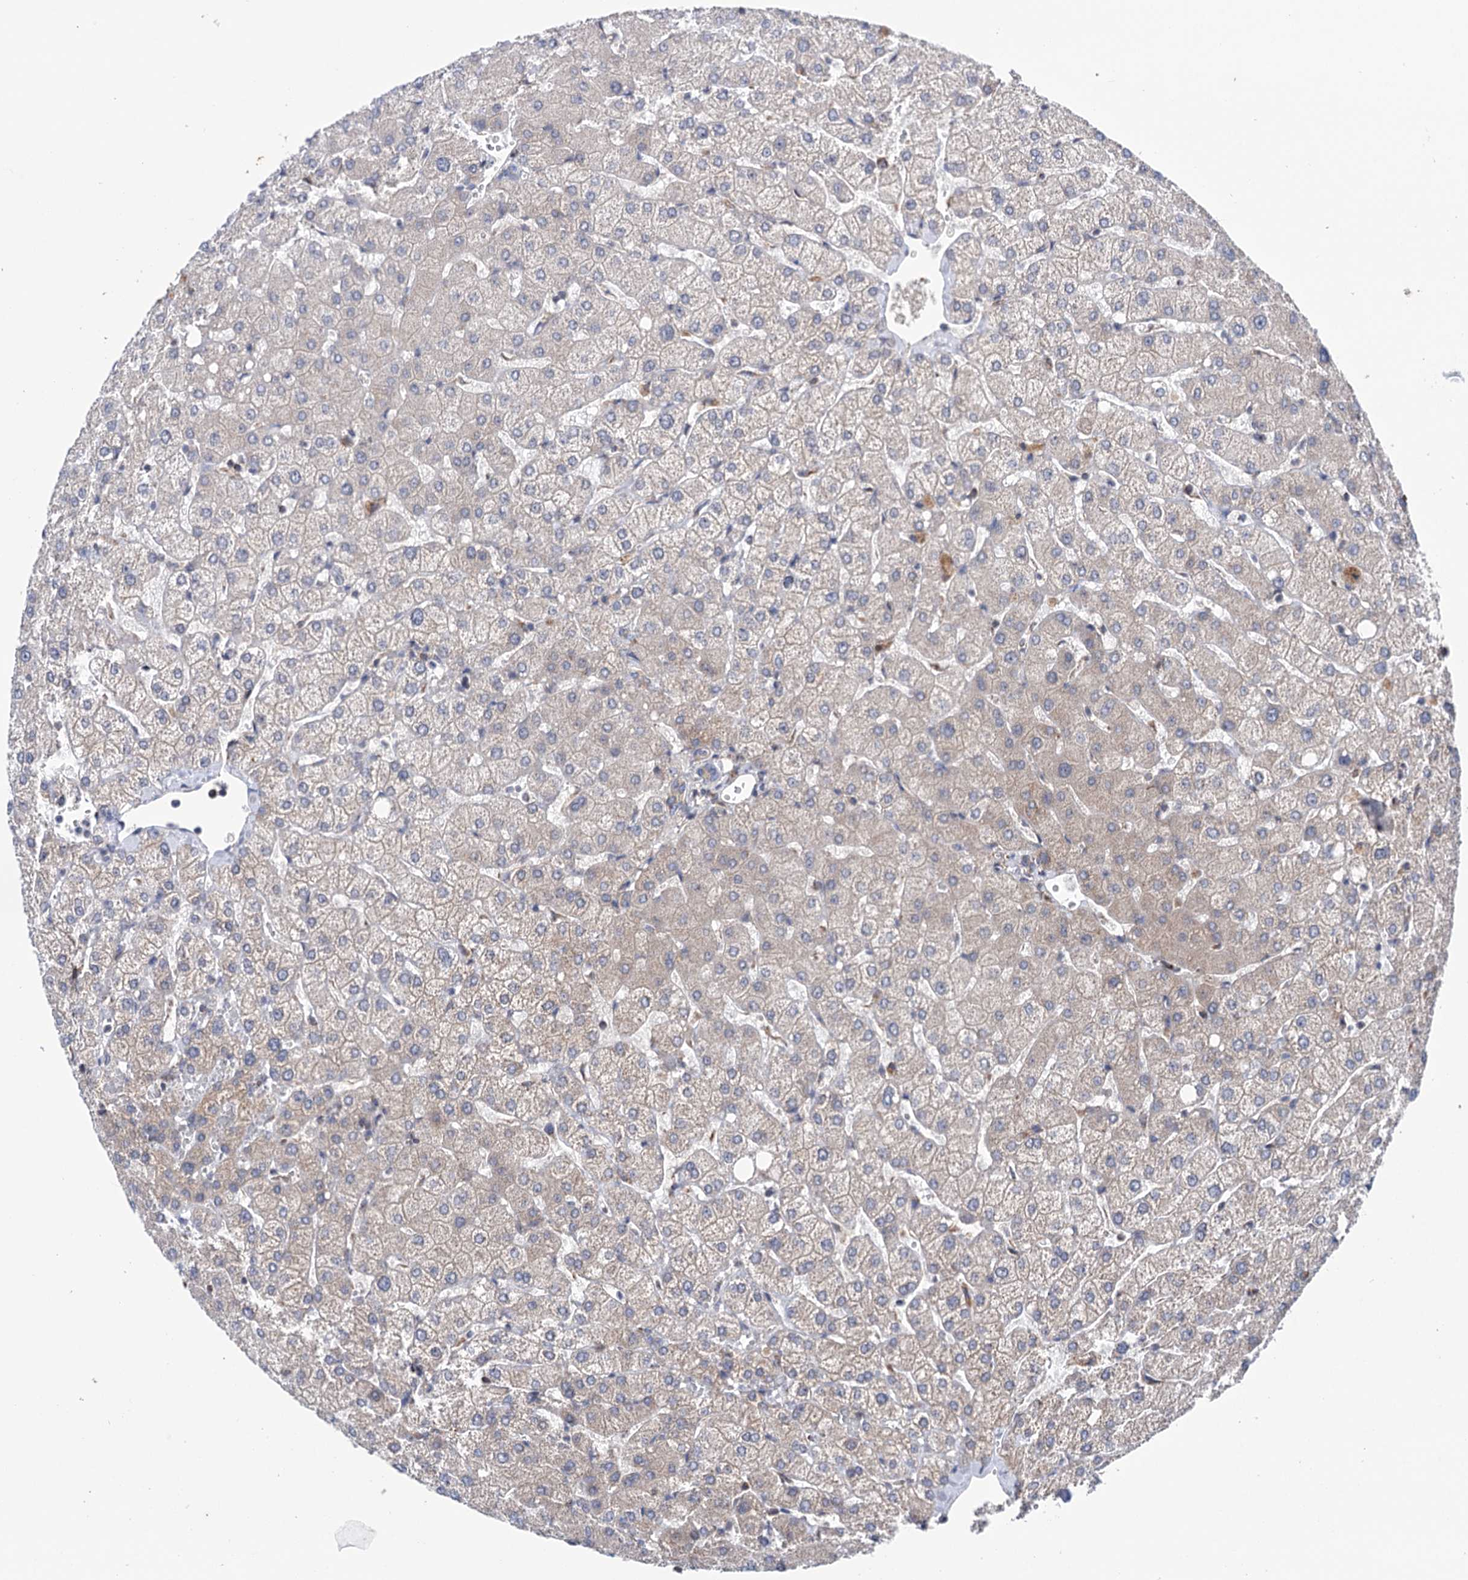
{"staining": {"intensity": "negative", "quantity": "none", "location": "none"}, "tissue": "liver", "cell_type": "Cholangiocytes", "image_type": "normal", "snomed": [{"axis": "morphology", "description": "Normal tissue, NOS"}, {"axis": "topography", "description": "Liver"}], "caption": "Photomicrograph shows no significant protein positivity in cholangiocytes of unremarkable liver.", "gene": "SUCLA2", "patient": {"sex": "female", "age": 54}}